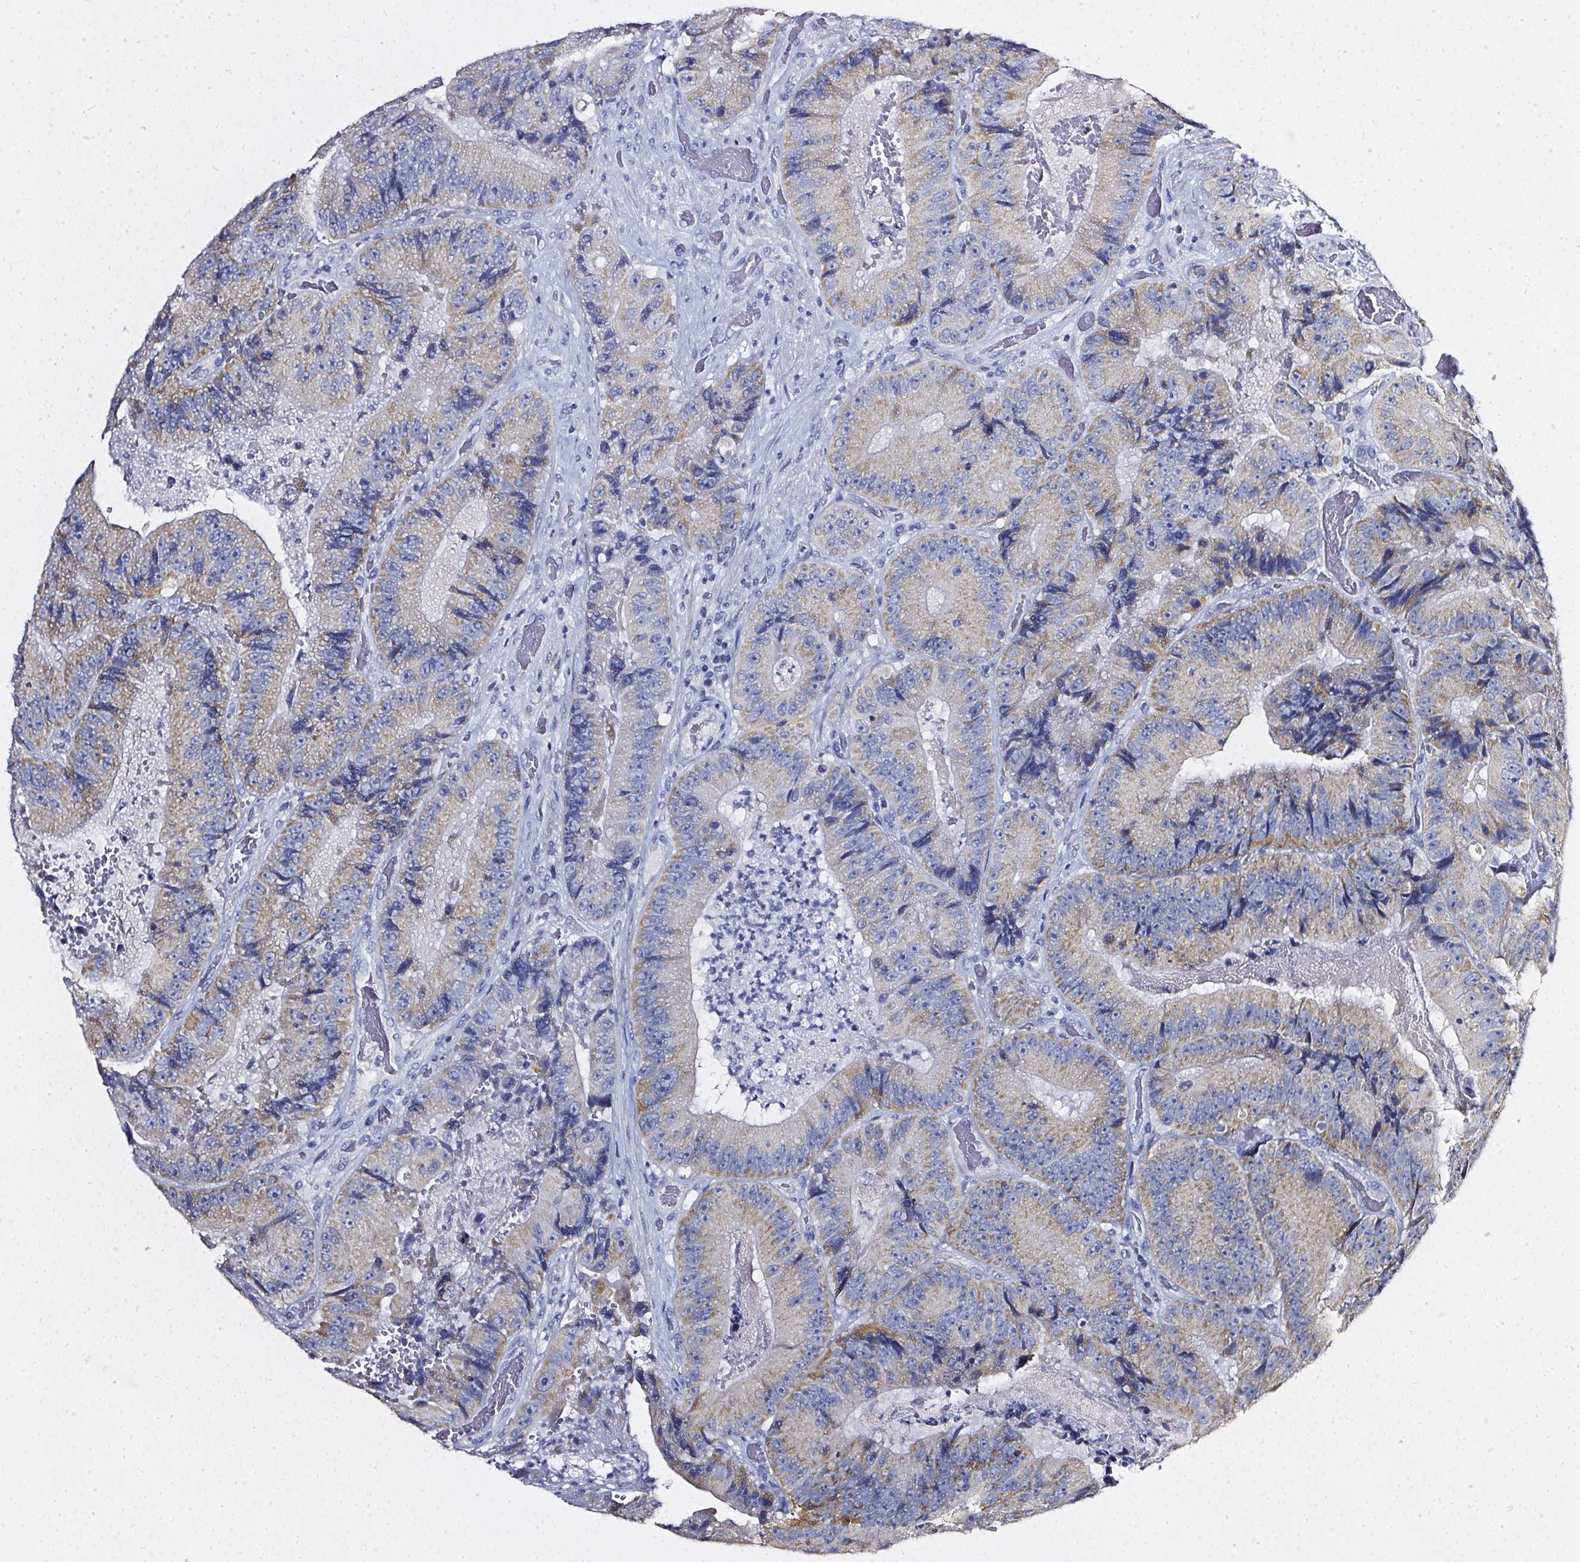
{"staining": {"intensity": "weak", "quantity": "25%-75%", "location": "cytoplasmic/membranous"}, "tissue": "colorectal cancer", "cell_type": "Tumor cells", "image_type": "cancer", "snomed": [{"axis": "morphology", "description": "Adenocarcinoma, NOS"}, {"axis": "topography", "description": "Colon"}], "caption": "There is low levels of weak cytoplasmic/membranous positivity in tumor cells of colorectal cancer (adenocarcinoma), as demonstrated by immunohistochemical staining (brown color).", "gene": "ELAVL2", "patient": {"sex": "female", "age": 86}}